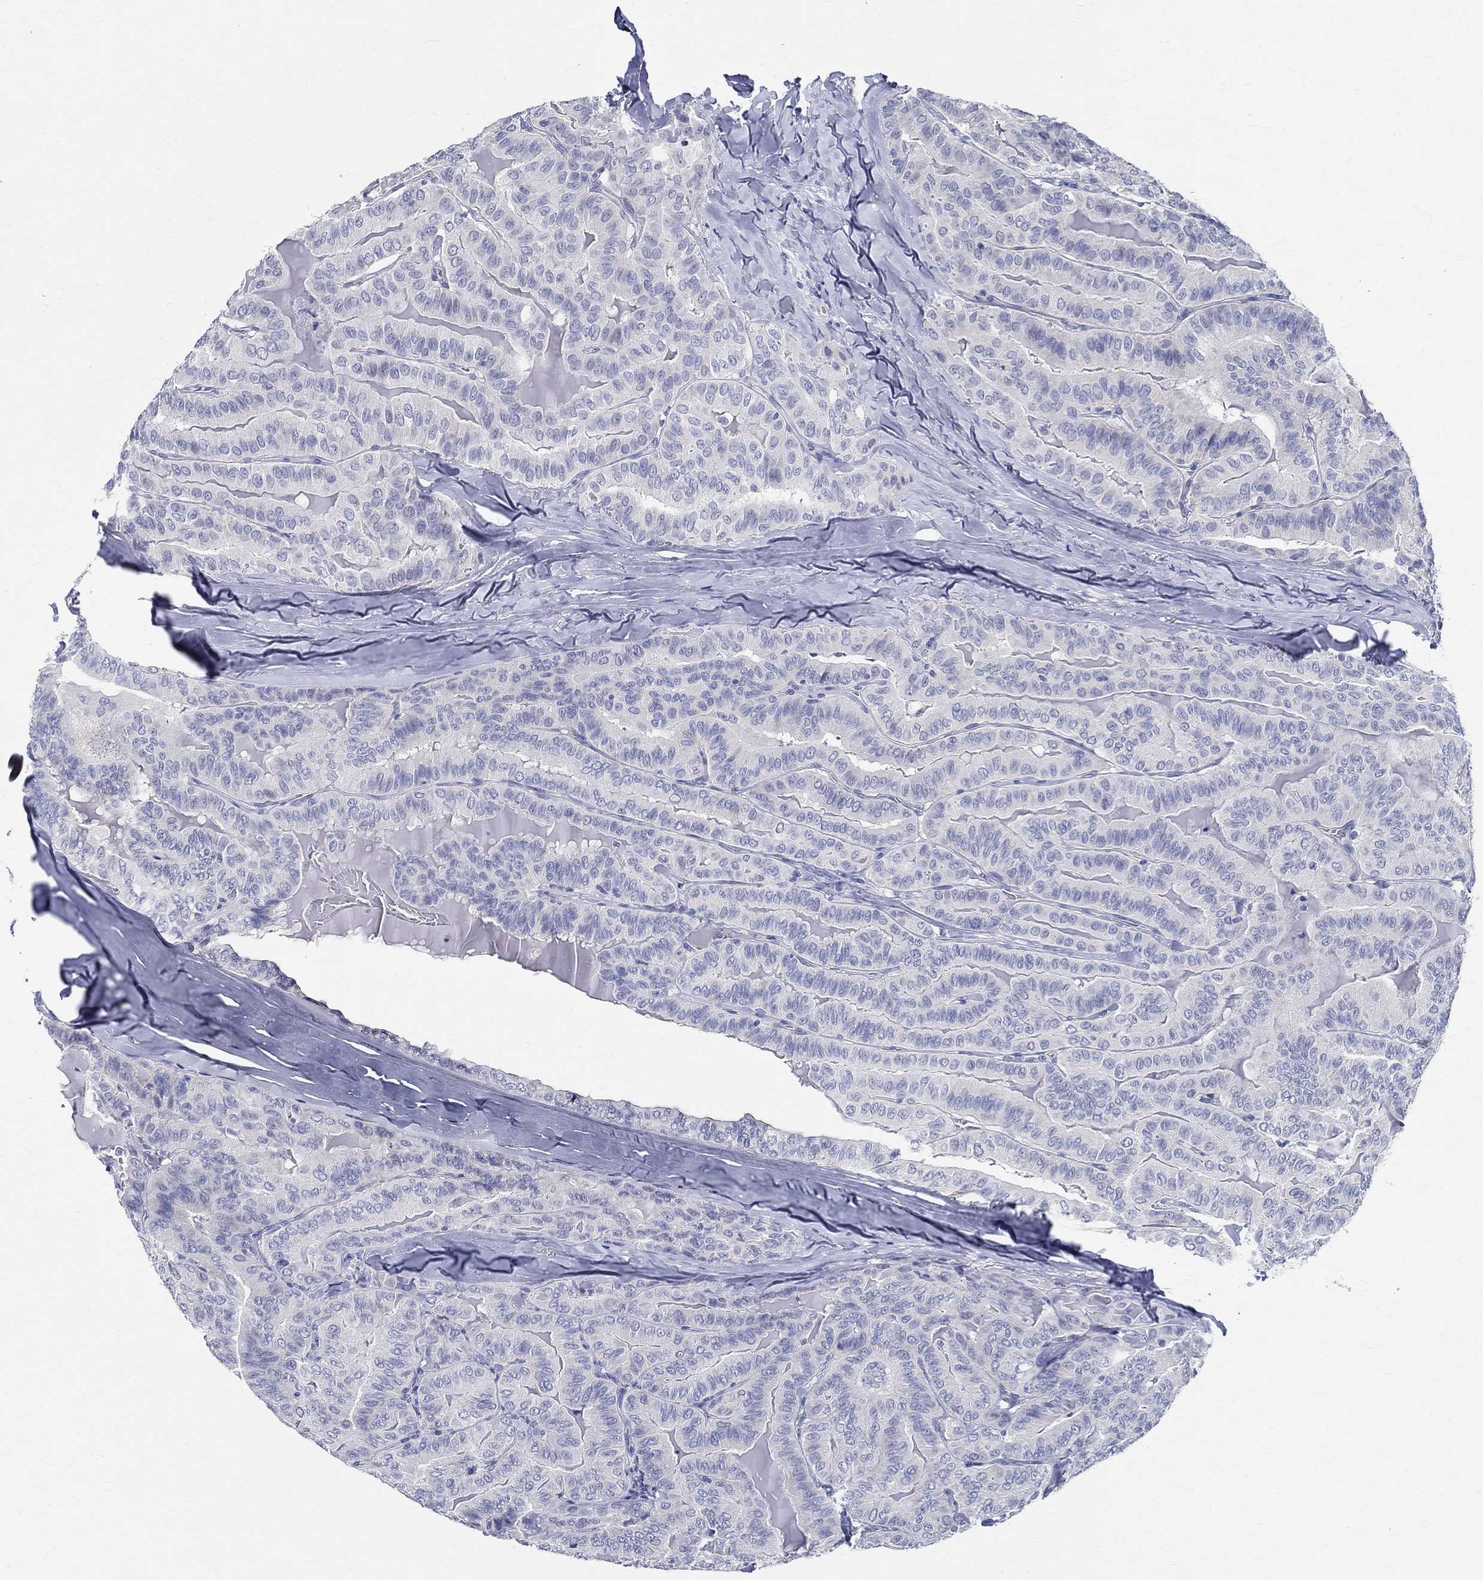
{"staining": {"intensity": "negative", "quantity": "none", "location": "none"}, "tissue": "thyroid cancer", "cell_type": "Tumor cells", "image_type": "cancer", "snomed": [{"axis": "morphology", "description": "Papillary adenocarcinoma, NOS"}, {"axis": "topography", "description": "Thyroid gland"}], "caption": "This is an immunohistochemistry histopathology image of human thyroid papillary adenocarcinoma. There is no expression in tumor cells.", "gene": "CETN1", "patient": {"sex": "female", "age": 68}}